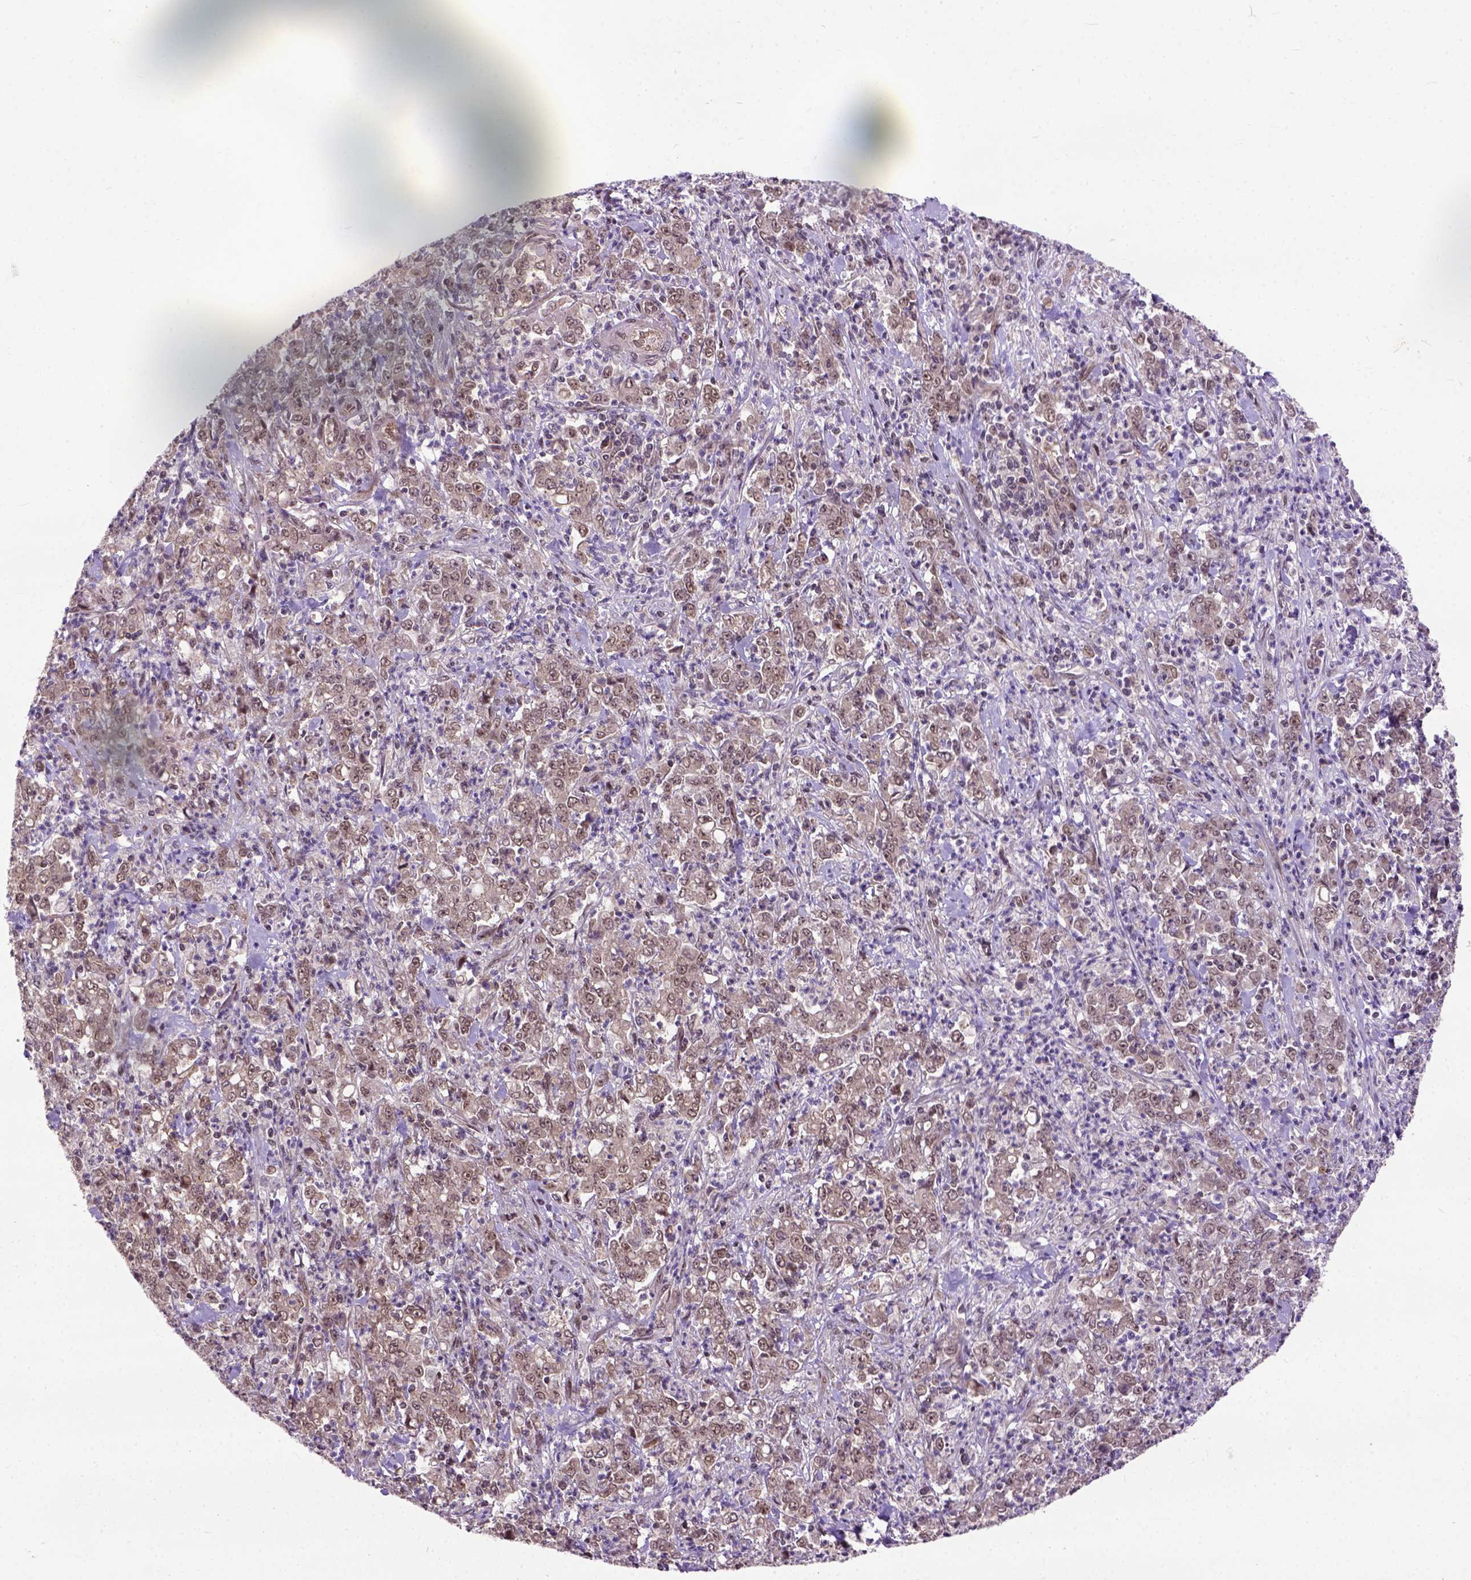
{"staining": {"intensity": "weak", "quantity": ">75%", "location": "nuclear"}, "tissue": "stomach cancer", "cell_type": "Tumor cells", "image_type": "cancer", "snomed": [{"axis": "morphology", "description": "Adenocarcinoma, NOS"}, {"axis": "topography", "description": "Stomach, lower"}], "caption": "Stomach cancer stained with a brown dye exhibits weak nuclear positive expression in about >75% of tumor cells.", "gene": "ZNF630", "patient": {"sex": "female", "age": 71}}